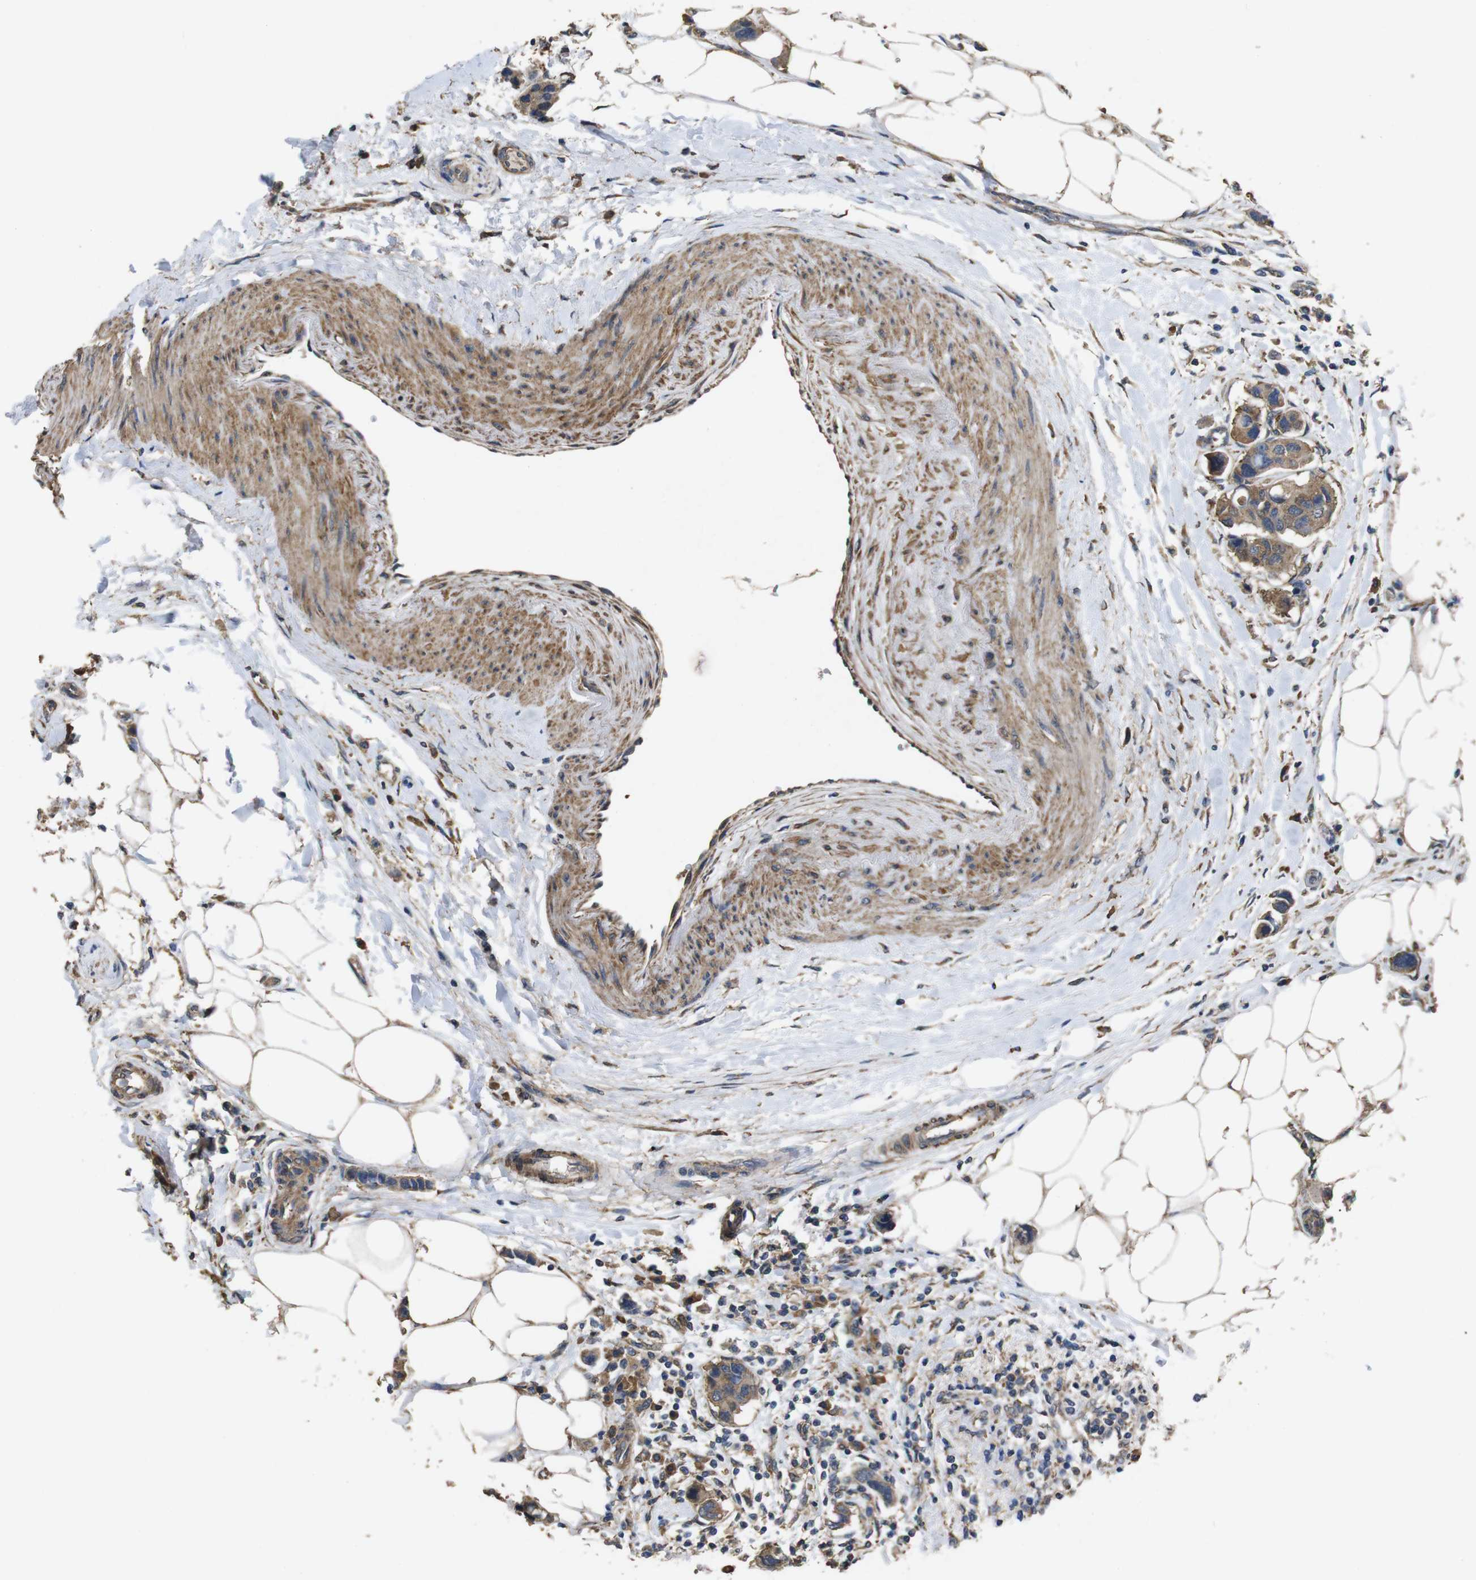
{"staining": {"intensity": "moderate", "quantity": ">75%", "location": "cytoplasmic/membranous"}, "tissue": "breast cancer", "cell_type": "Tumor cells", "image_type": "cancer", "snomed": [{"axis": "morphology", "description": "Normal tissue, NOS"}, {"axis": "morphology", "description": "Duct carcinoma"}, {"axis": "topography", "description": "Breast"}], "caption": "Protein staining of breast cancer (intraductal carcinoma) tissue shows moderate cytoplasmic/membranous staining in approximately >75% of tumor cells.", "gene": "BNIP3", "patient": {"sex": "female", "age": 50}}